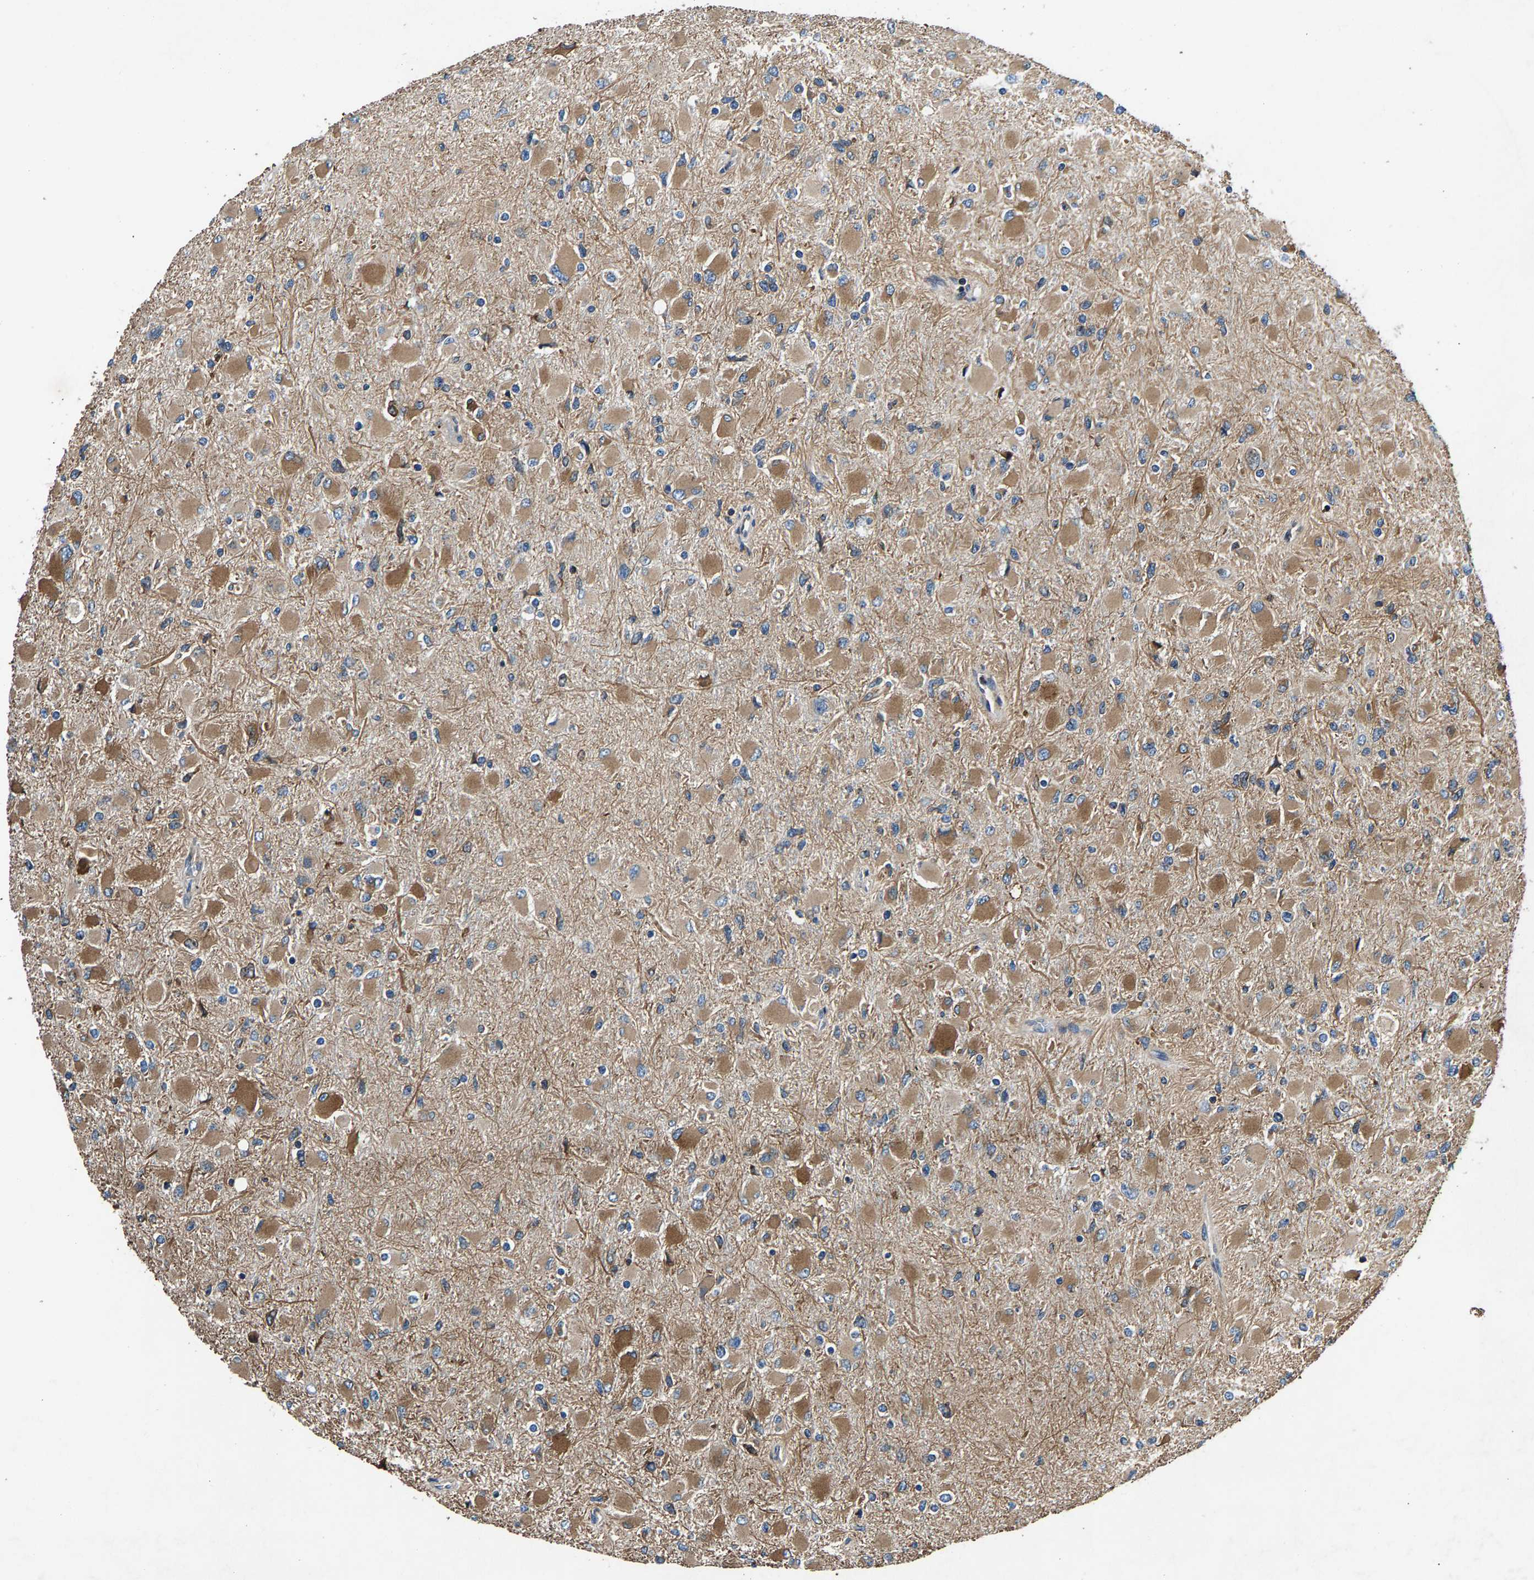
{"staining": {"intensity": "moderate", "quantity": ">75%", "location": "cytoplasmic/membranous"}, "tissue": "glioma", "cell_type": "Tumor cells", "image_type": "cancer", "snomed": [{"axis": "morphology", "description": "Glioma, malignant, High grade"}, {"axis": "topography", "description": "Cerebral cortex"}], "caption": "An image of glioma stained for a protein shows moderate cytoplasmic/membranous brown staining in tumor cells. (IHC, brightfield microscopy, high magnification).", "gene": "LPCAT1", "patient": {"sex": "female", "age": 36}}